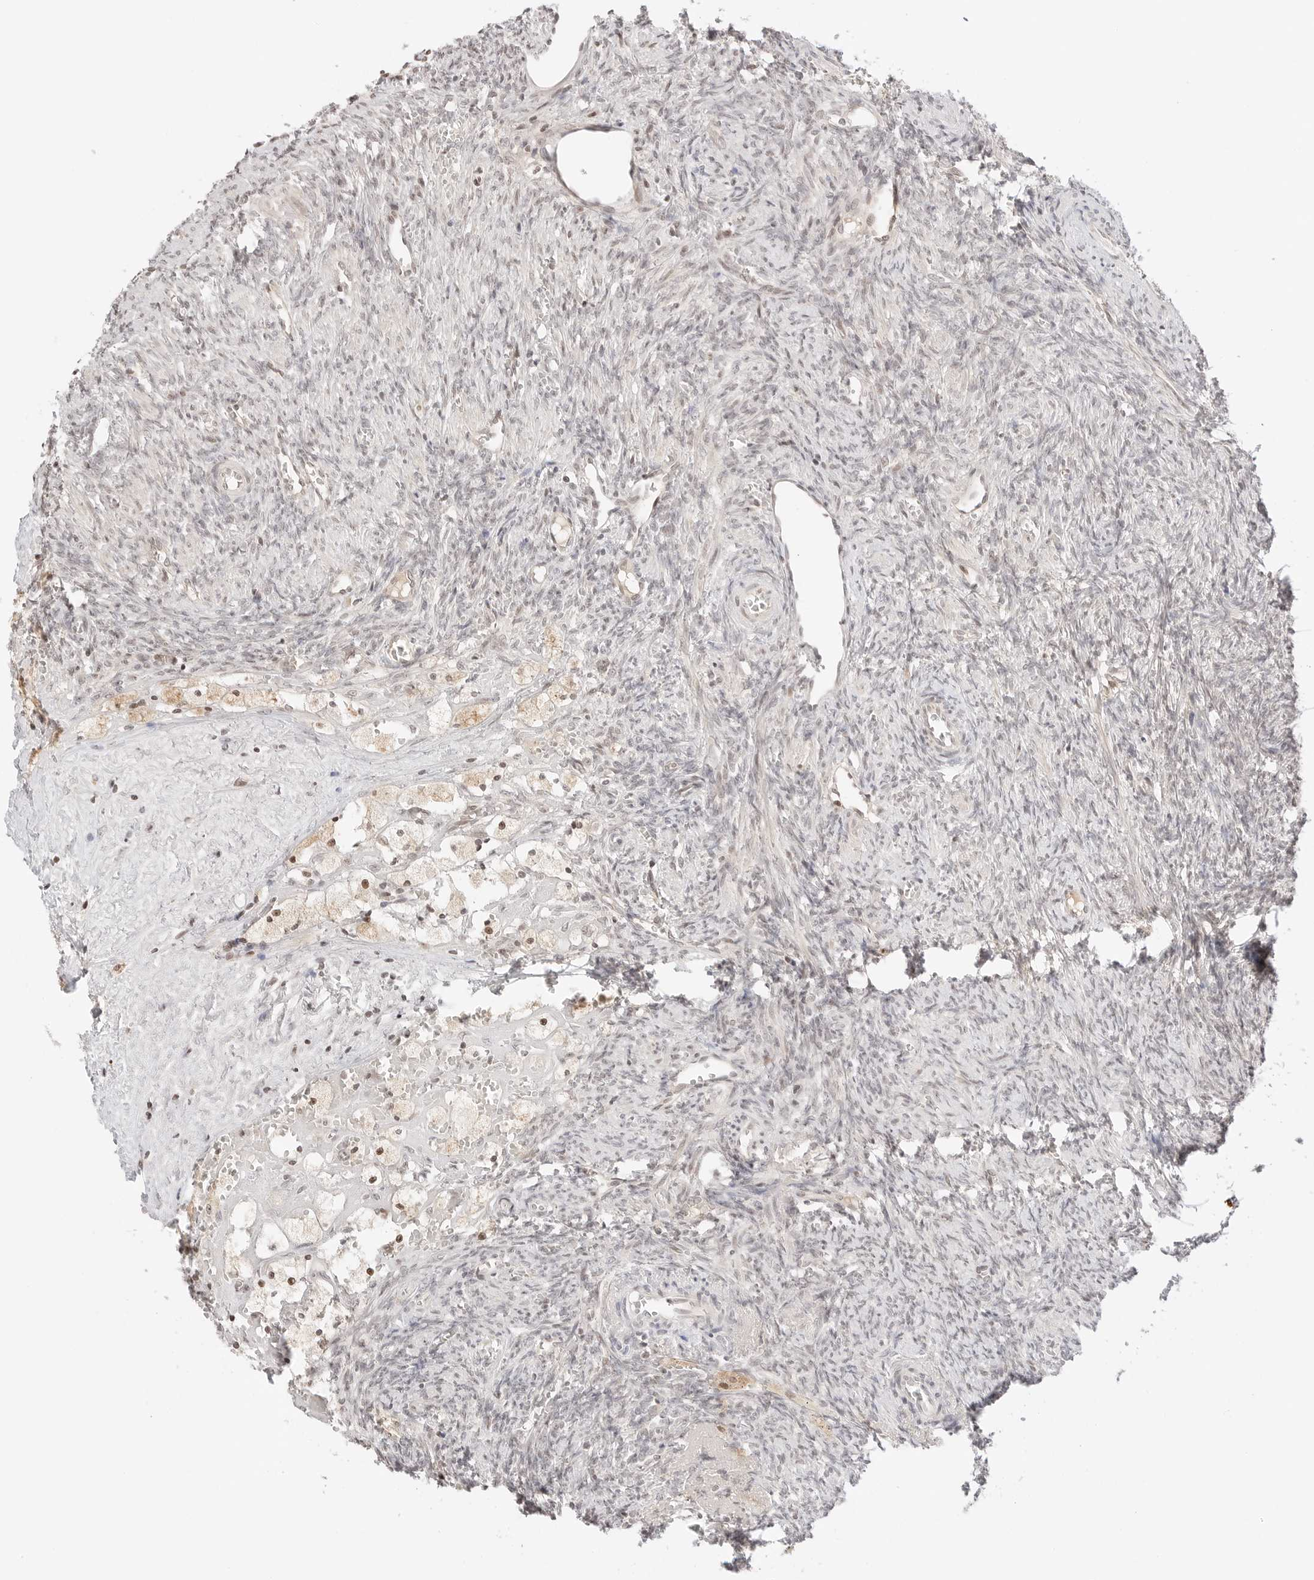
{"staining": {"intensity": "negative", "quantity": "none", "location": "none"}, "tissue": "ovary", "cell_type": "Ovarian stroma cells", "image_type": "normal", "snomed": [{"axis": "morphology", "description": "Normal tissue, NOS"}, {"axis": "topography", "description": "Ovary"}], "caption": "An IHC histopathology image of normal ovary is shown. There is no staining in ovarian stroma cells of ovary.", "gene": "RPS6KL1", "patient": {"sex": "female", "age": 41}}